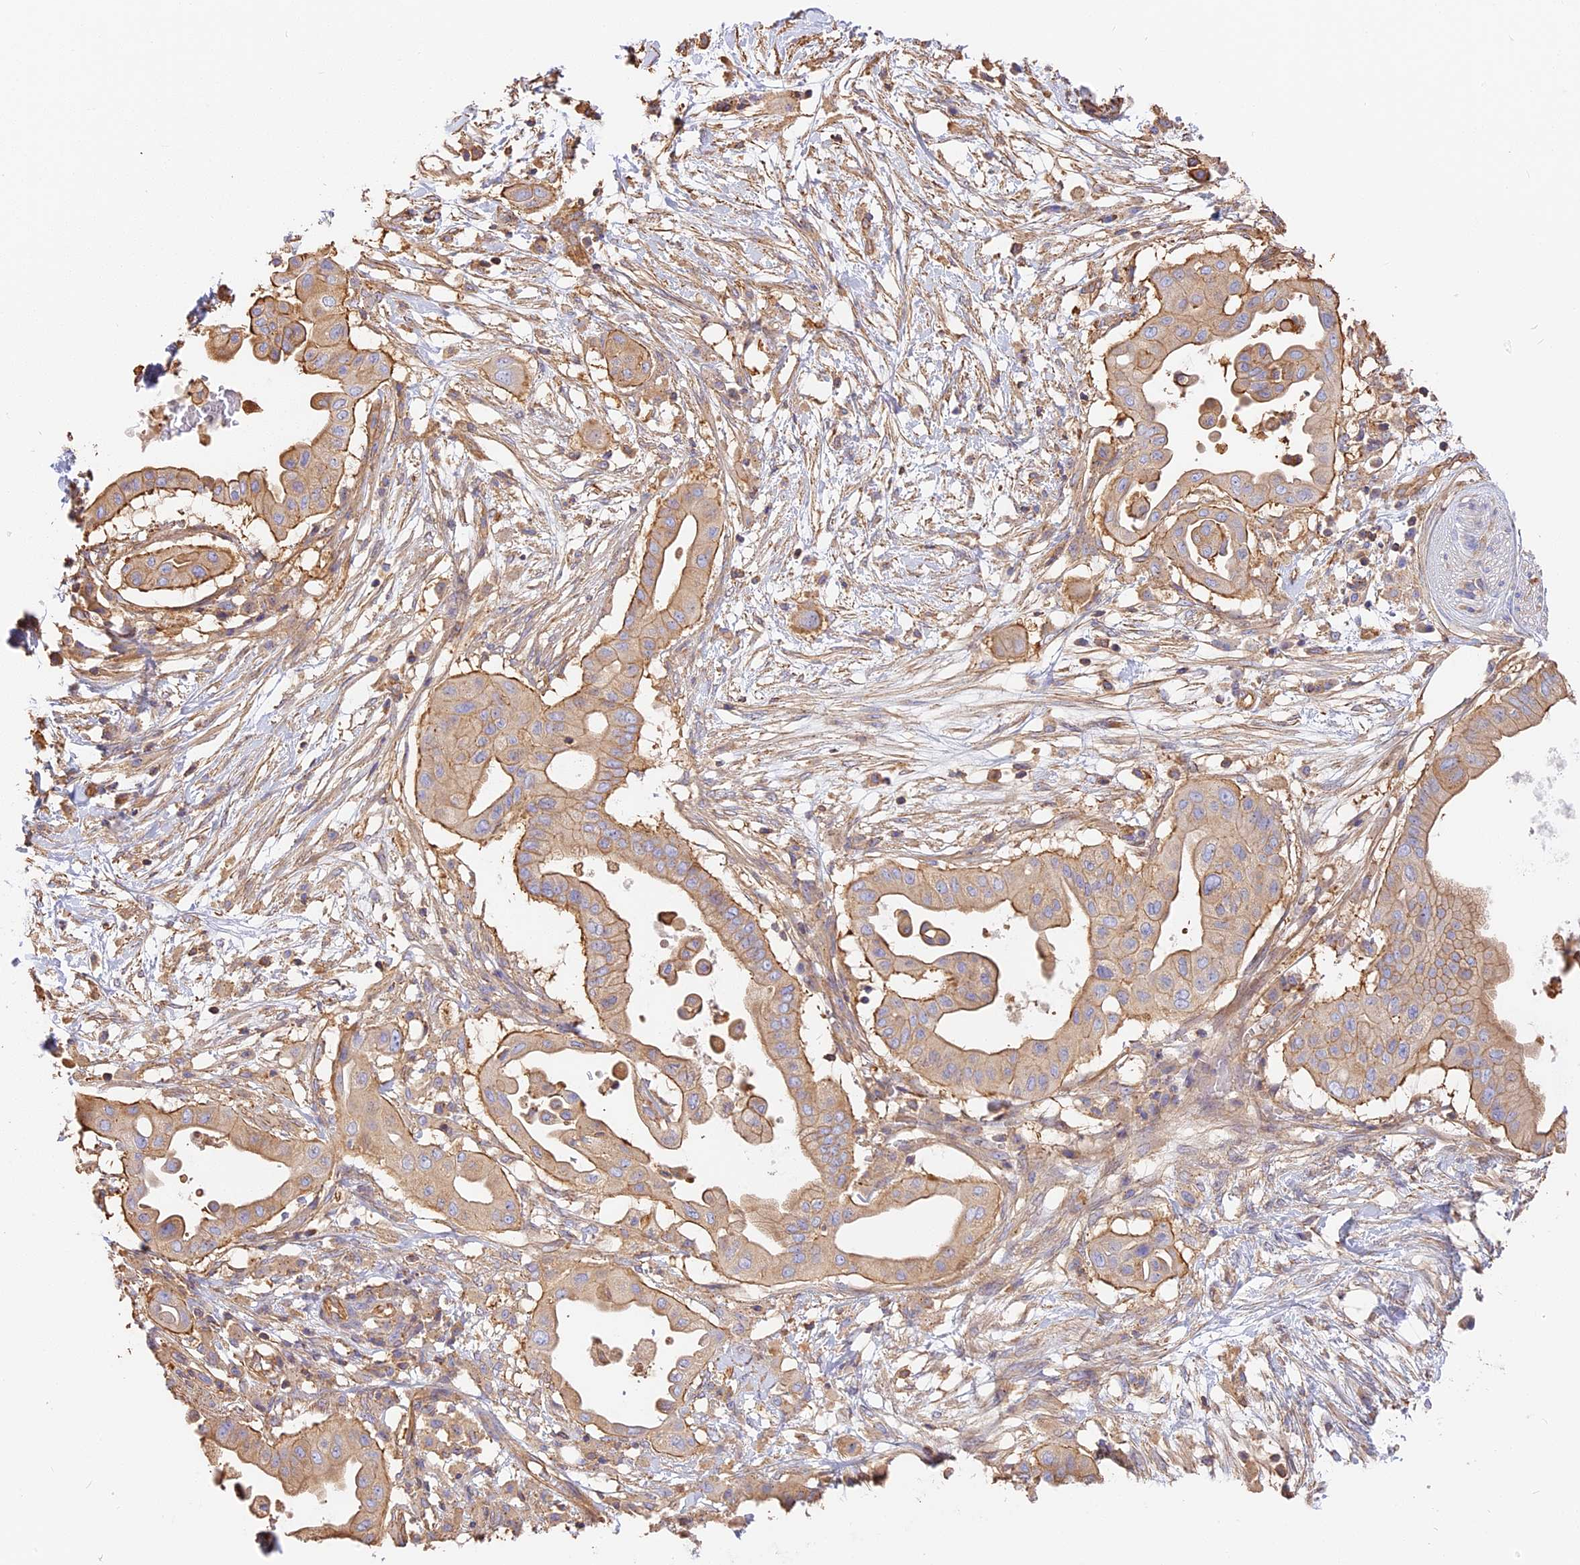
{"staining": {"intensity": "moderate", "quantity": ">75%", "location": "cytoplasmic/membranous"}, "tissue": "pancreatic cancer", "cell_type": "Tumor cells", "image_type": "cancer", "snomed": [{"axis": "morphology", "description": "Adenocarcinoma, NOS"}, {"axis": "topography", "description": "Pancreas"}], "caption": "Immunohistochemical staining of pancreatic cancer displays medium levels of moderate cytoplasmic/membranous staining in approximately >75% of tumor cells.", "gene": "VPS18", "patient": {"sex": "male", "age": 68}}